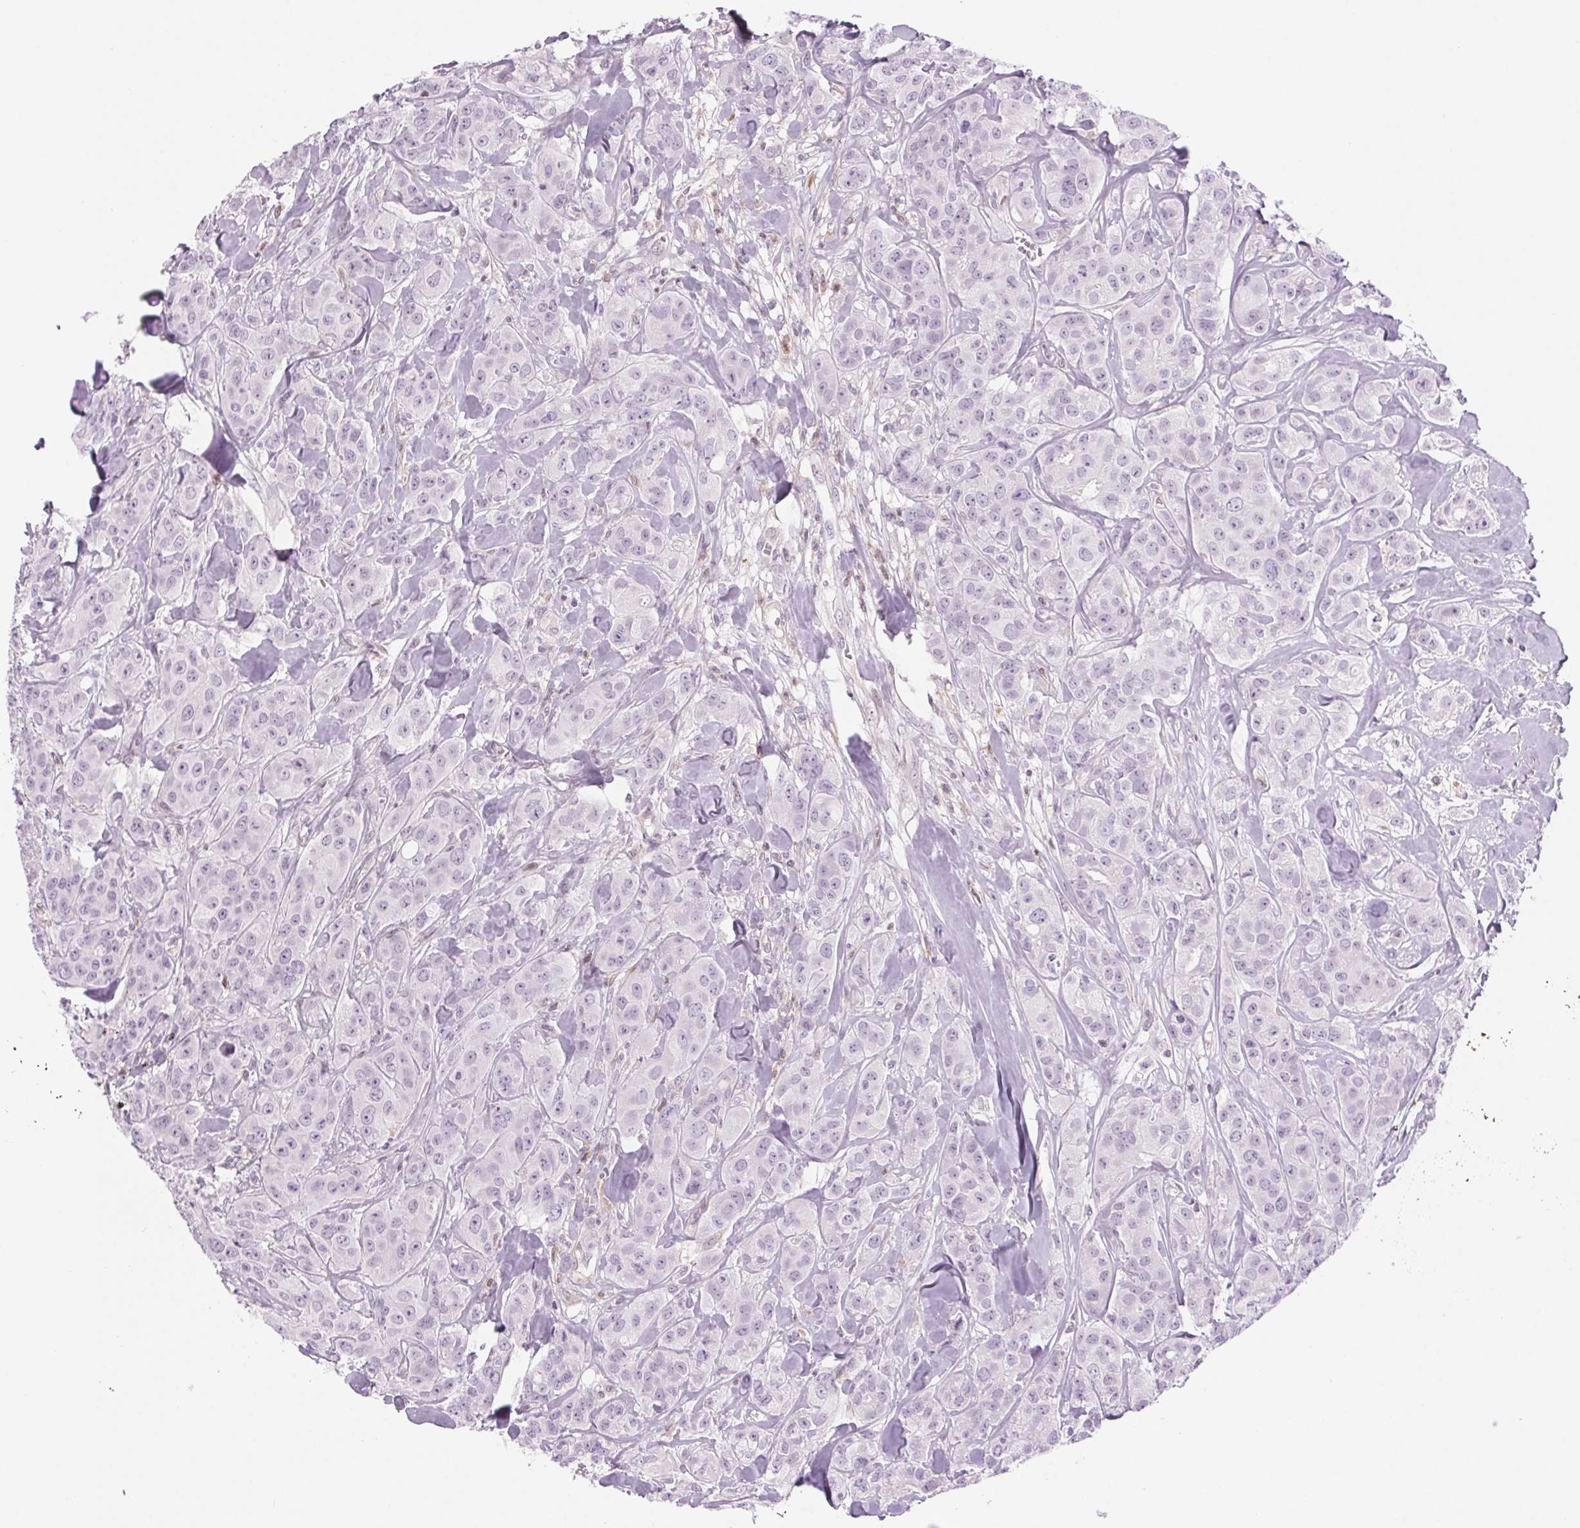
{"staining": {"intensity": "negative", "quantity": "none", "location": "none"}, "tissue": "breast cancer", "cell_type": "Tumor cells", "image_type": "cancer", "snomed": [{"axis": "morphology", "description": "Duct carcinoma"}, {"axis": "topography", "description": "Breast"}], "caption": "Tumor cells show no significant protein expression in breast cancer (infiltrating ductal carcinoma).", "gene": "SLC6A19", "patient": {"sex": "female", "age": 43}}